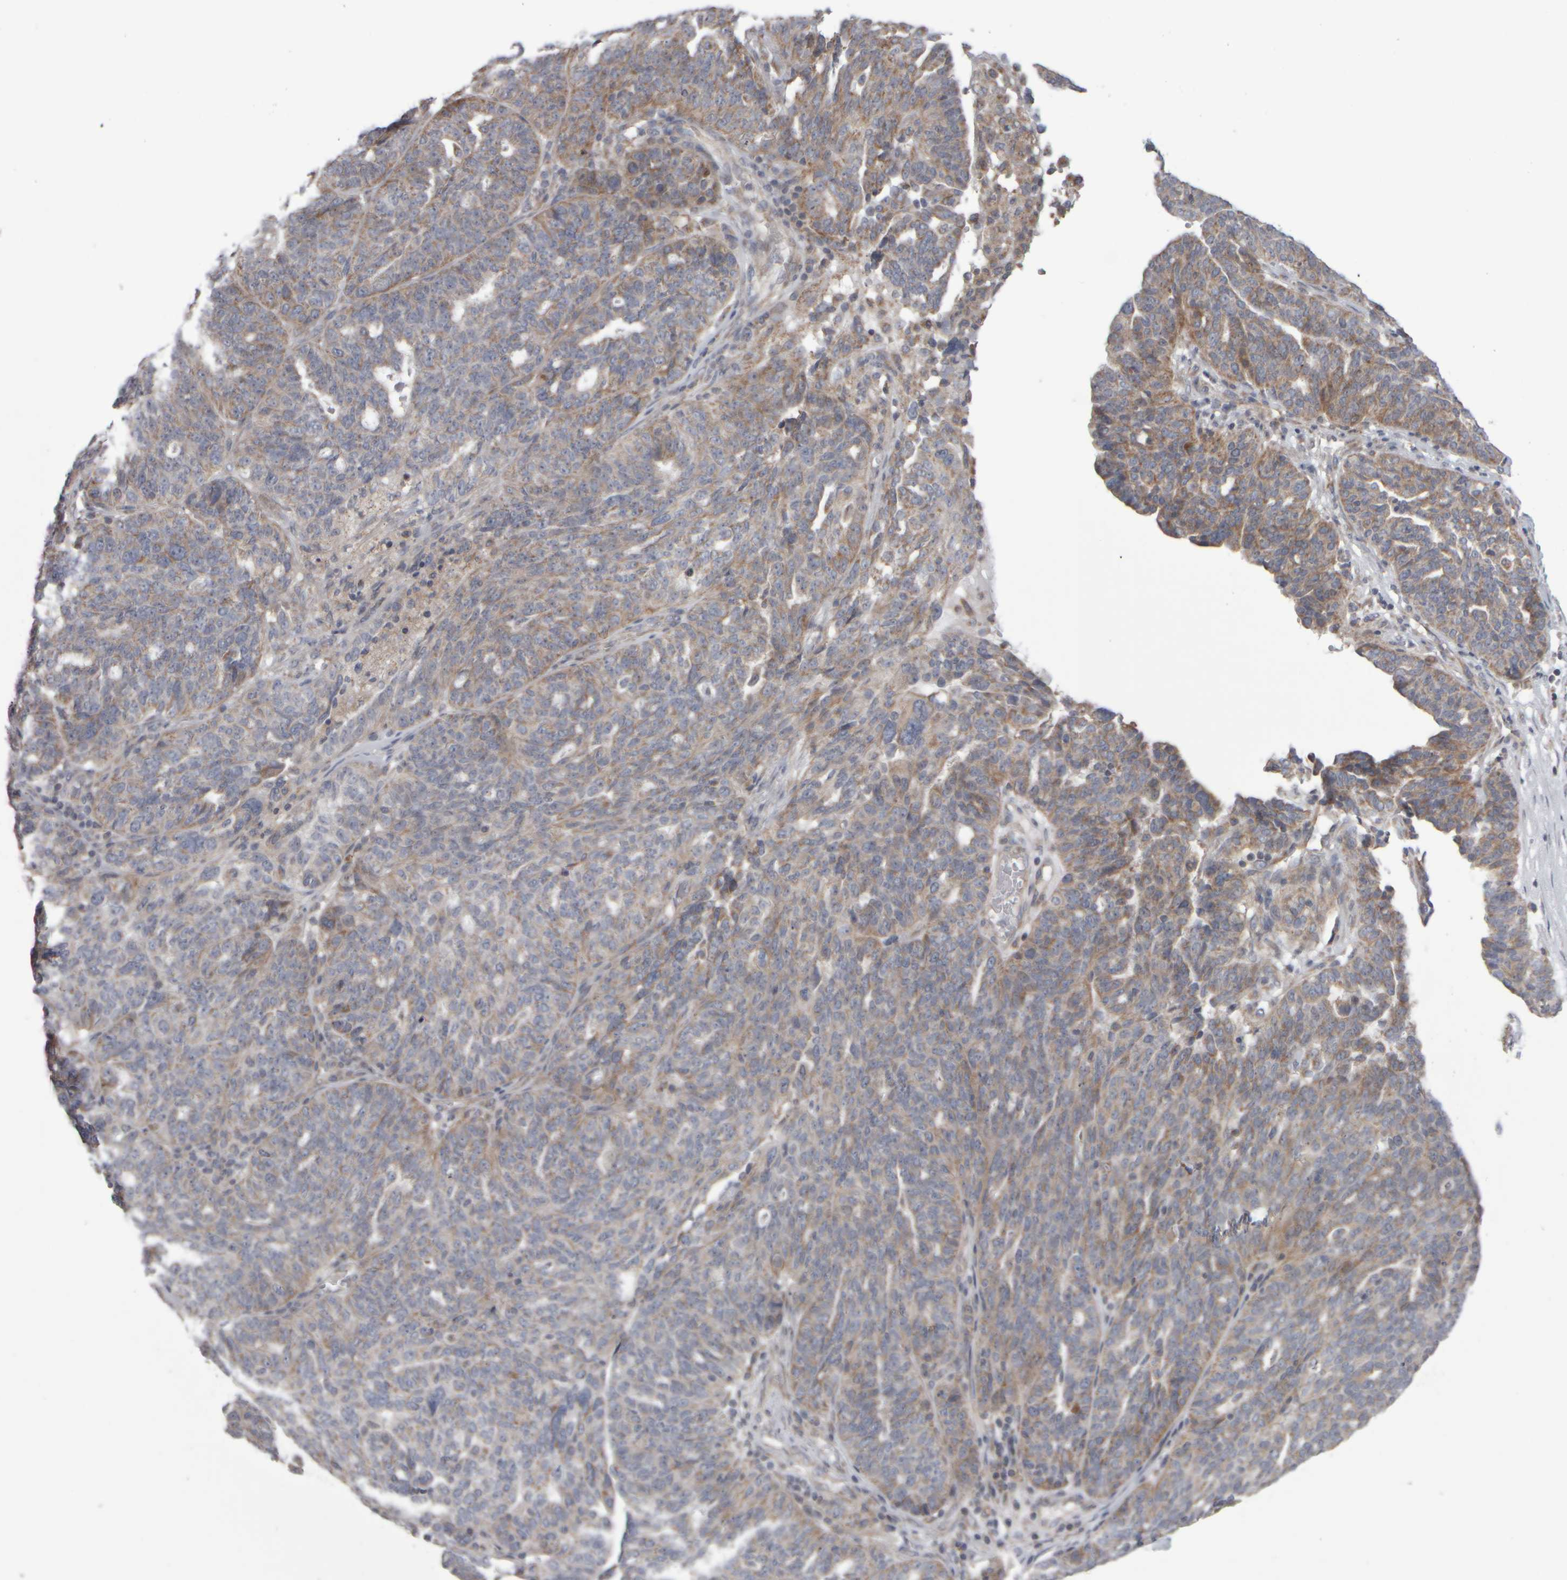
{"staining": {"intensity": "weak", "quantity": ">75%", "location": "cytoplasmic/membranous"}, "tissue": "ovarian cancer", "cell_type": "Tumor cells", "image_type": "cancer", "snomed": [{"axis": "morphology", "description": "Cystadenocarcinoma, serous, NOS"}, {"axis": "topography", "description": "Ovary"}], "caption": "This micrograph shows ovarian cancer stained with immunohistochemistry to label a protein in brown. The cytoplasmic/membranous of tumor cells show weak positivity for the protein. Nuclei are counter-stained blue.", "gene": "SCO1", "patient": {"sex": "female", "age": 59}}